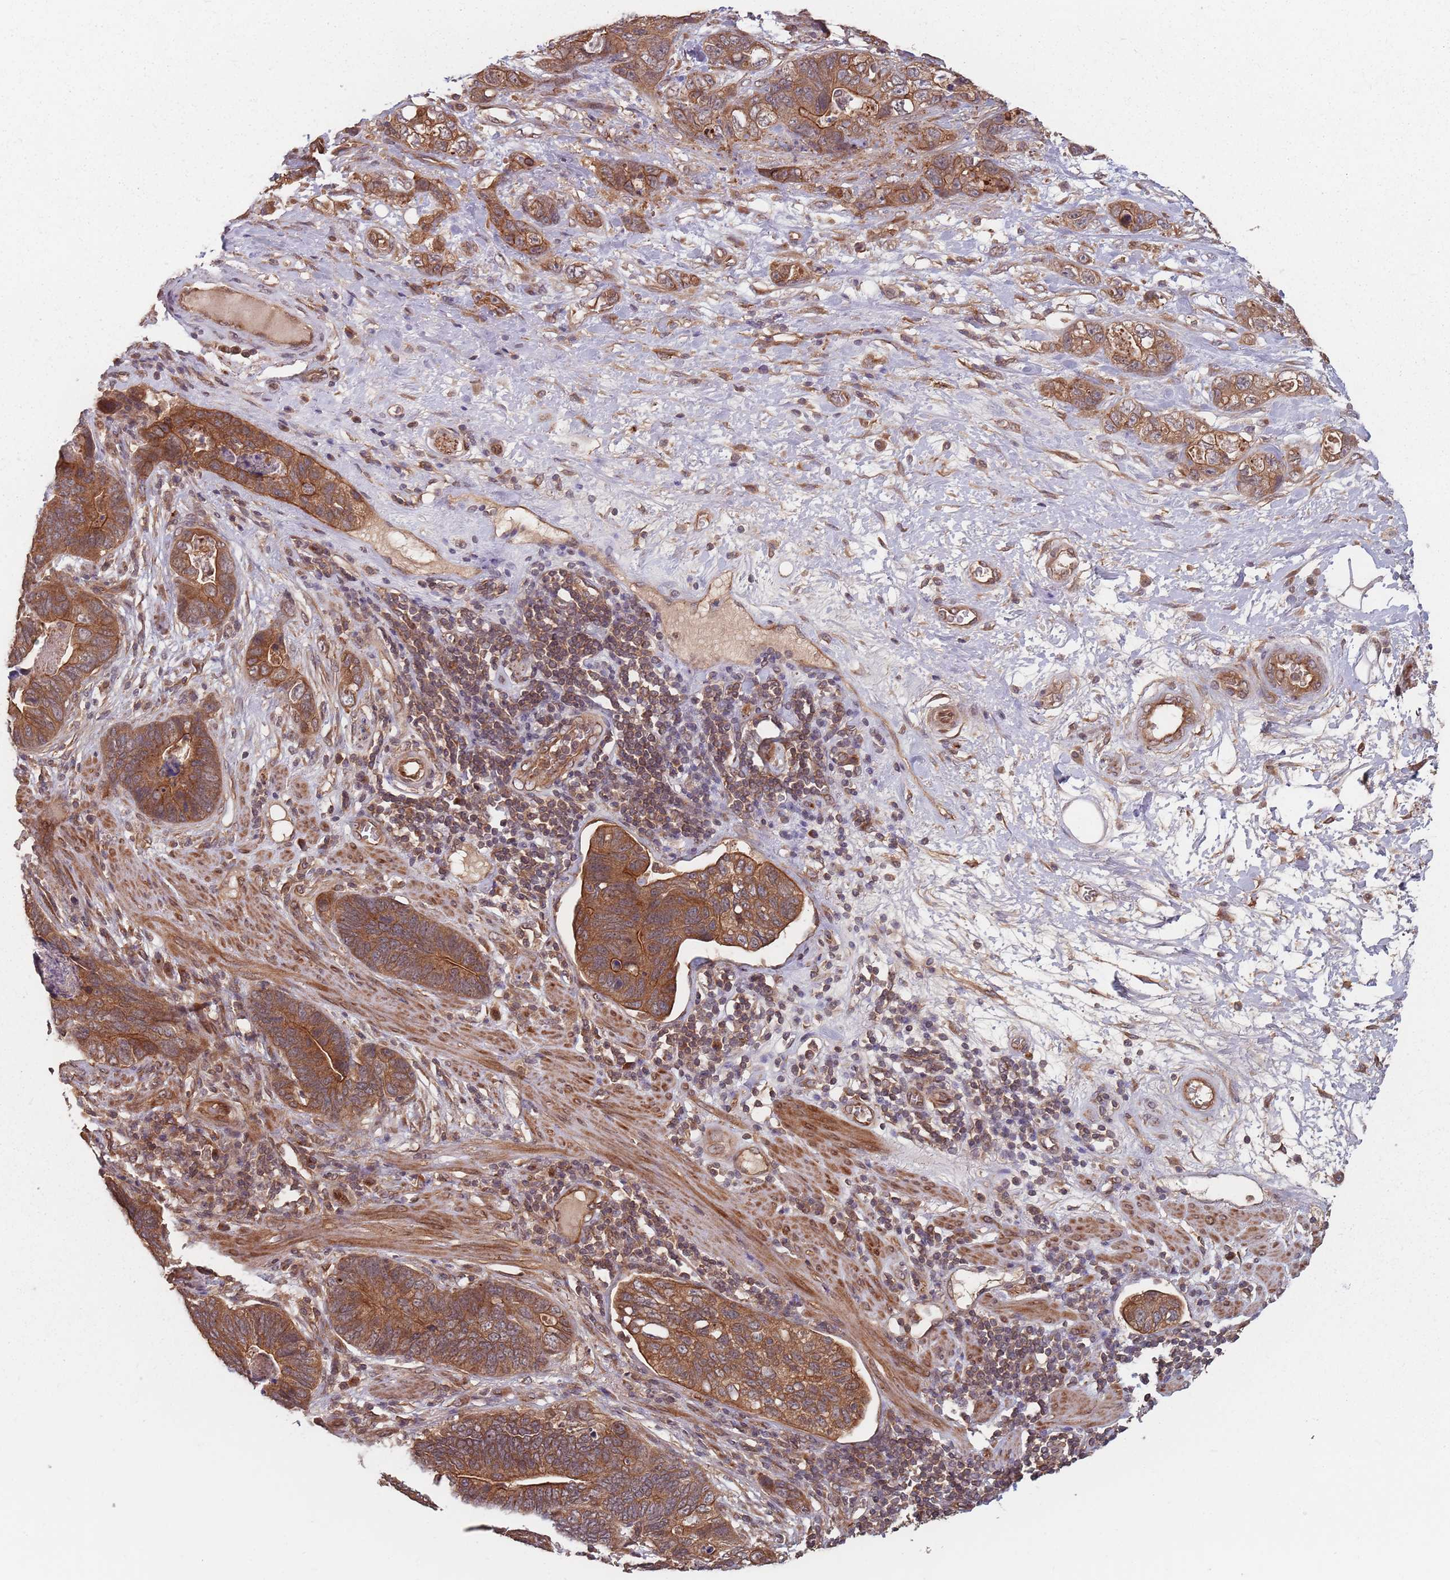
{"staining": {"intensity": "strong", "quantity": ">75%", "location": "cytoplasmic/membranous"}, "tissue": "stomach cancer", "cell_type": "Tumor cells", "image_type": "cancer", "snomed": [{"axis": "morphology", "description": "Normal tissue, NOS"}, {"axis": "morphology", "description": "Adenocarcinoma, NOS"}, {"axis": "topography", "description": "Stomach"}], "caption": "A micrograph of human stomach cancer (adenocarcinoma) stained for a protein displays strong cytoplasmic/membranous brown staining in tumor cells.", "gene": "C3orf14", "patient": {"sex": "female", "age": 89}}